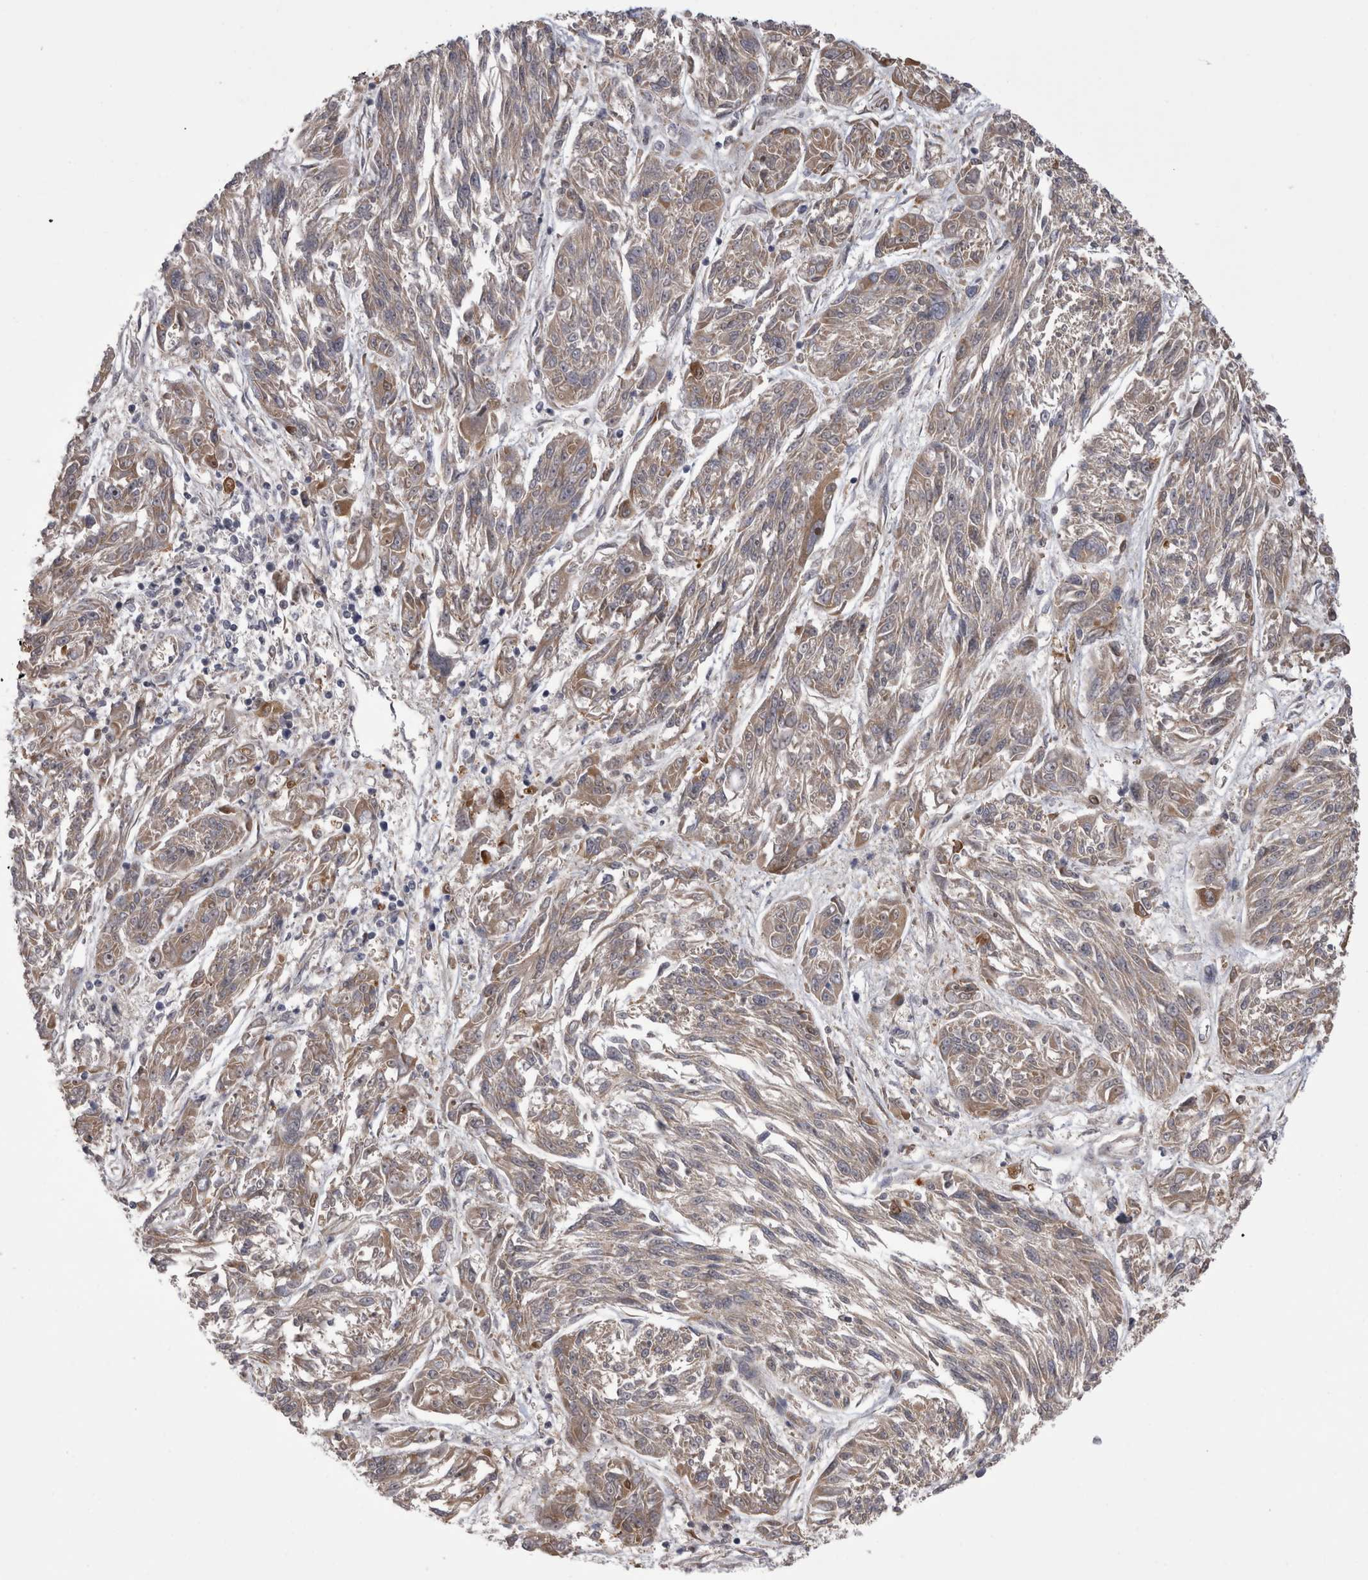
{"staining": {"intensity": "weak", "quantity": "25%-75%", "location": "cytoplasmic/membranous"}, "tissue": "melanoma", "cell_type": "Tumor cells", "image_type": "cancer", "snomed": [{"axis": "morphology", "description": "Malignant melanoma, NOS"}, {"axis": "topography", "description": "Skin"}], "caption": "This is an image of IHC staining of melanoma, which shows weak positivity in the cytoplasmic/membranous of tumor cells.", "gene": "CHIC2", "patient": {"sex": "male", "age": 53}}